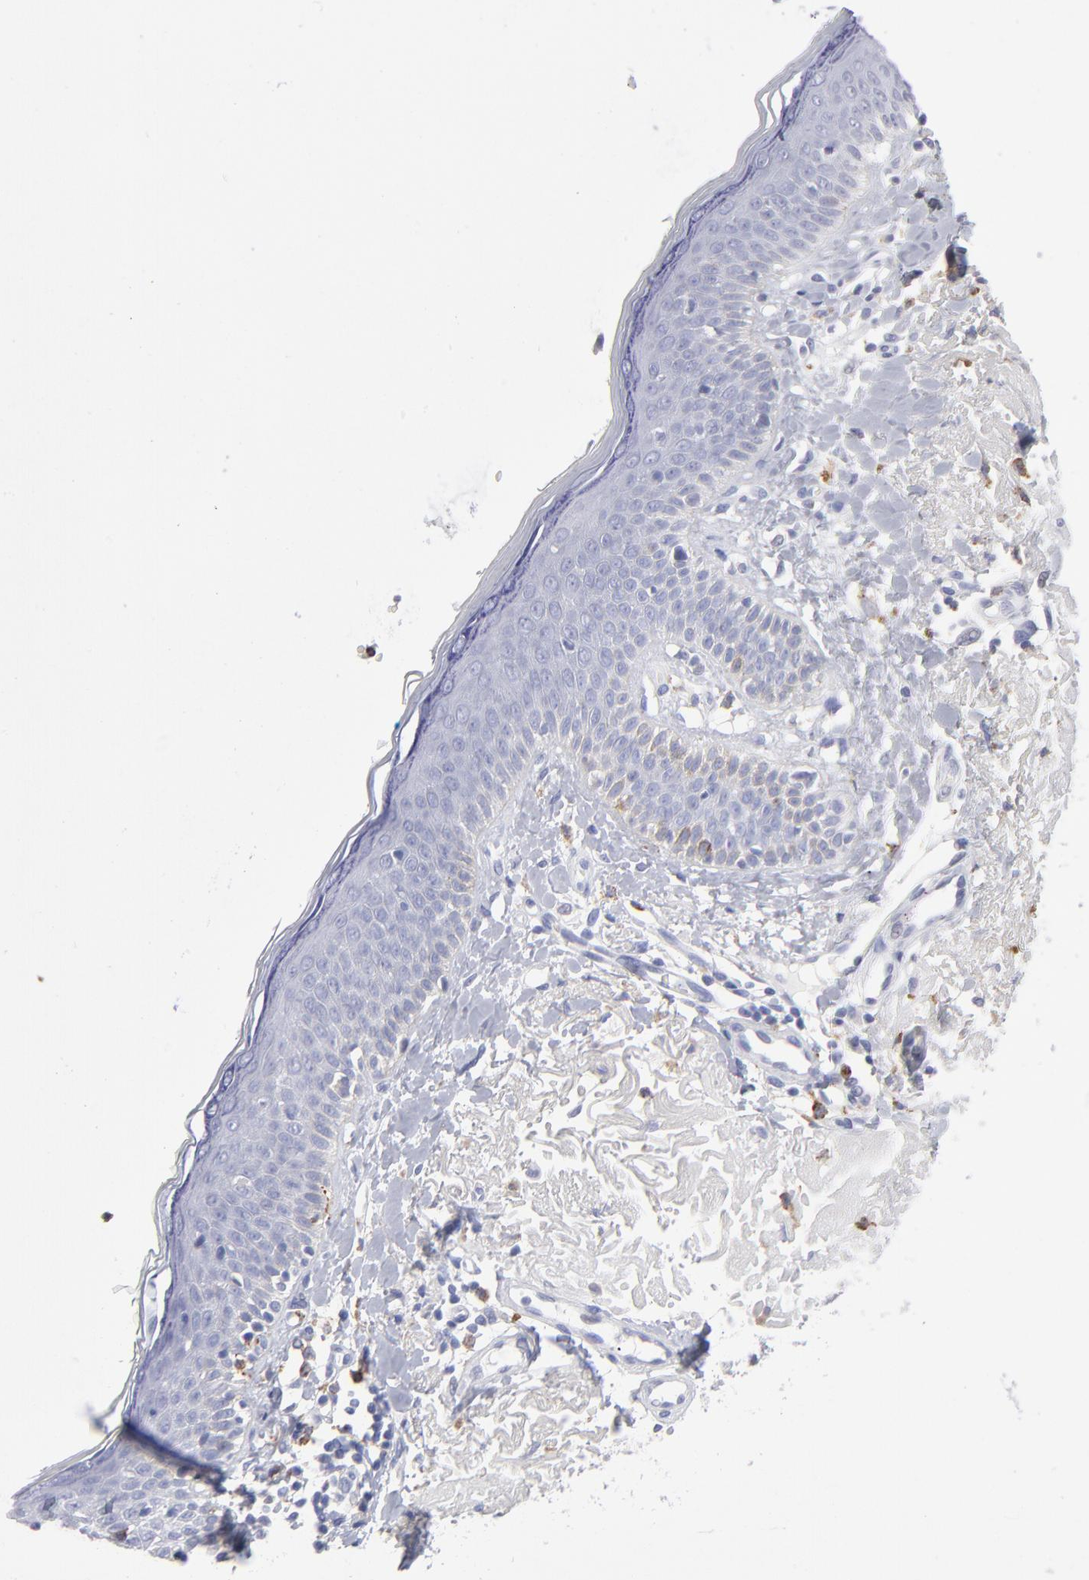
{"staining": {"intensity": "negative", "quantity": "none", "location": "none"}, "tissue": "skin cancer", "cell_type": "Tumor cells", "image_type": "cancer", "snomed": [{"axis": "morphology", "description": "Basal cell carcinoma"}, {"axis": "topography", "description": "Skin"}], "caption": "Immunohistochemistry of skin cancer (basal cell carcinoma) demonstrates no expression in tumor cells. The staining is performed using DAB (3,3'-diaminobenzidine) brown chromogen with nuclei counter-stained in using hematoxylin.", "gene": "CD180", "patient": {"sex": "male", "age": 74}}